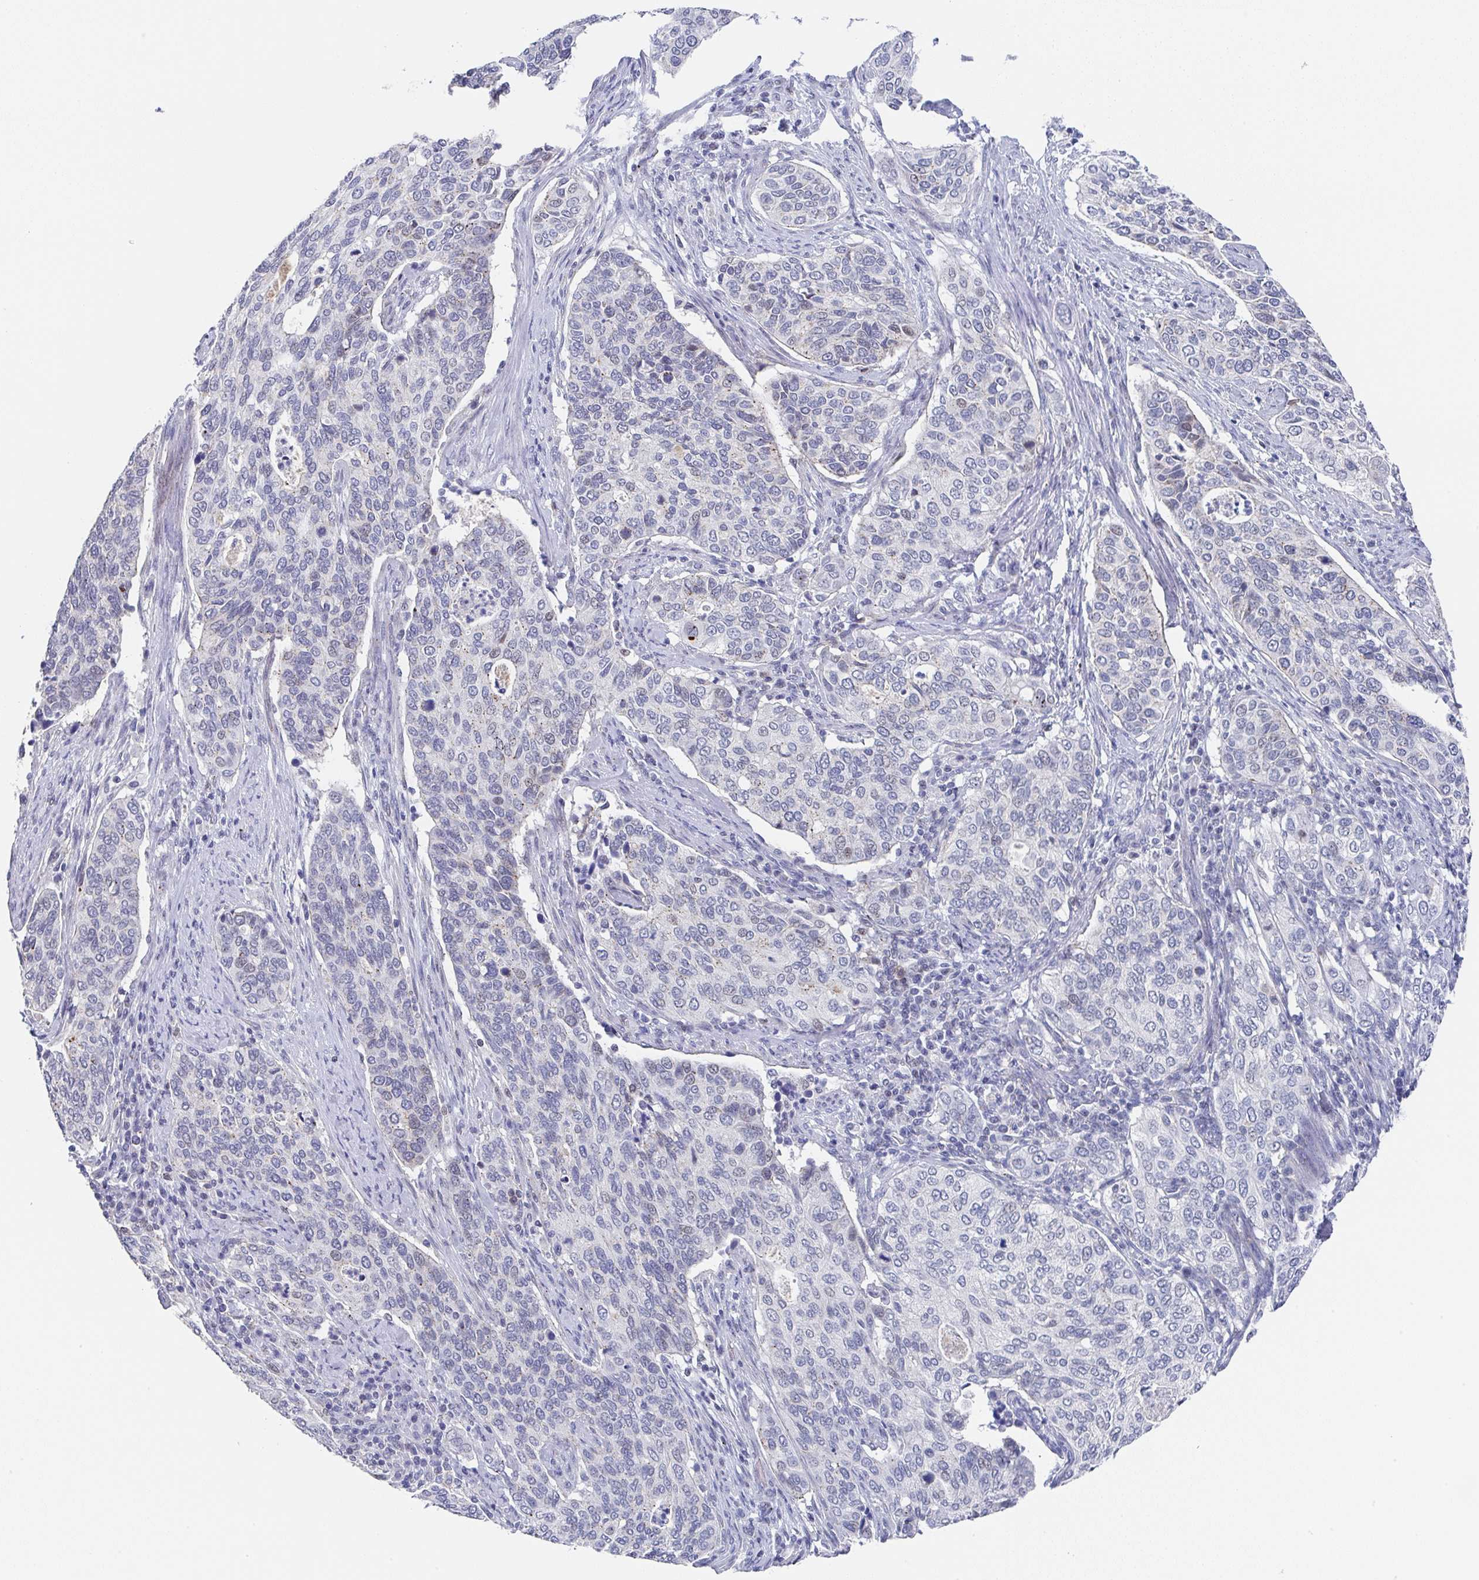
{"staining": {"intensity": "weak", "quantity": "<25%", "location": "cytoplasmic/membranous"}, "tissue": "cervical cancer", "cell_type": "Tumor cells", "image_type": "cancer", "snomed": [{"axis": "morphology", "description": "Squamous cell carcinoma, NOS"}, {"axis": "topography", "description": "Cervix"}], "caption": "This is a histopathology image of immunohistochemistry (IHC) staining of cervical squamous cell carcinoma, which shows no positivity in tumor cells.", "gene": "TNFRSF8", "patient": {"sex": "female", "age": 38}}